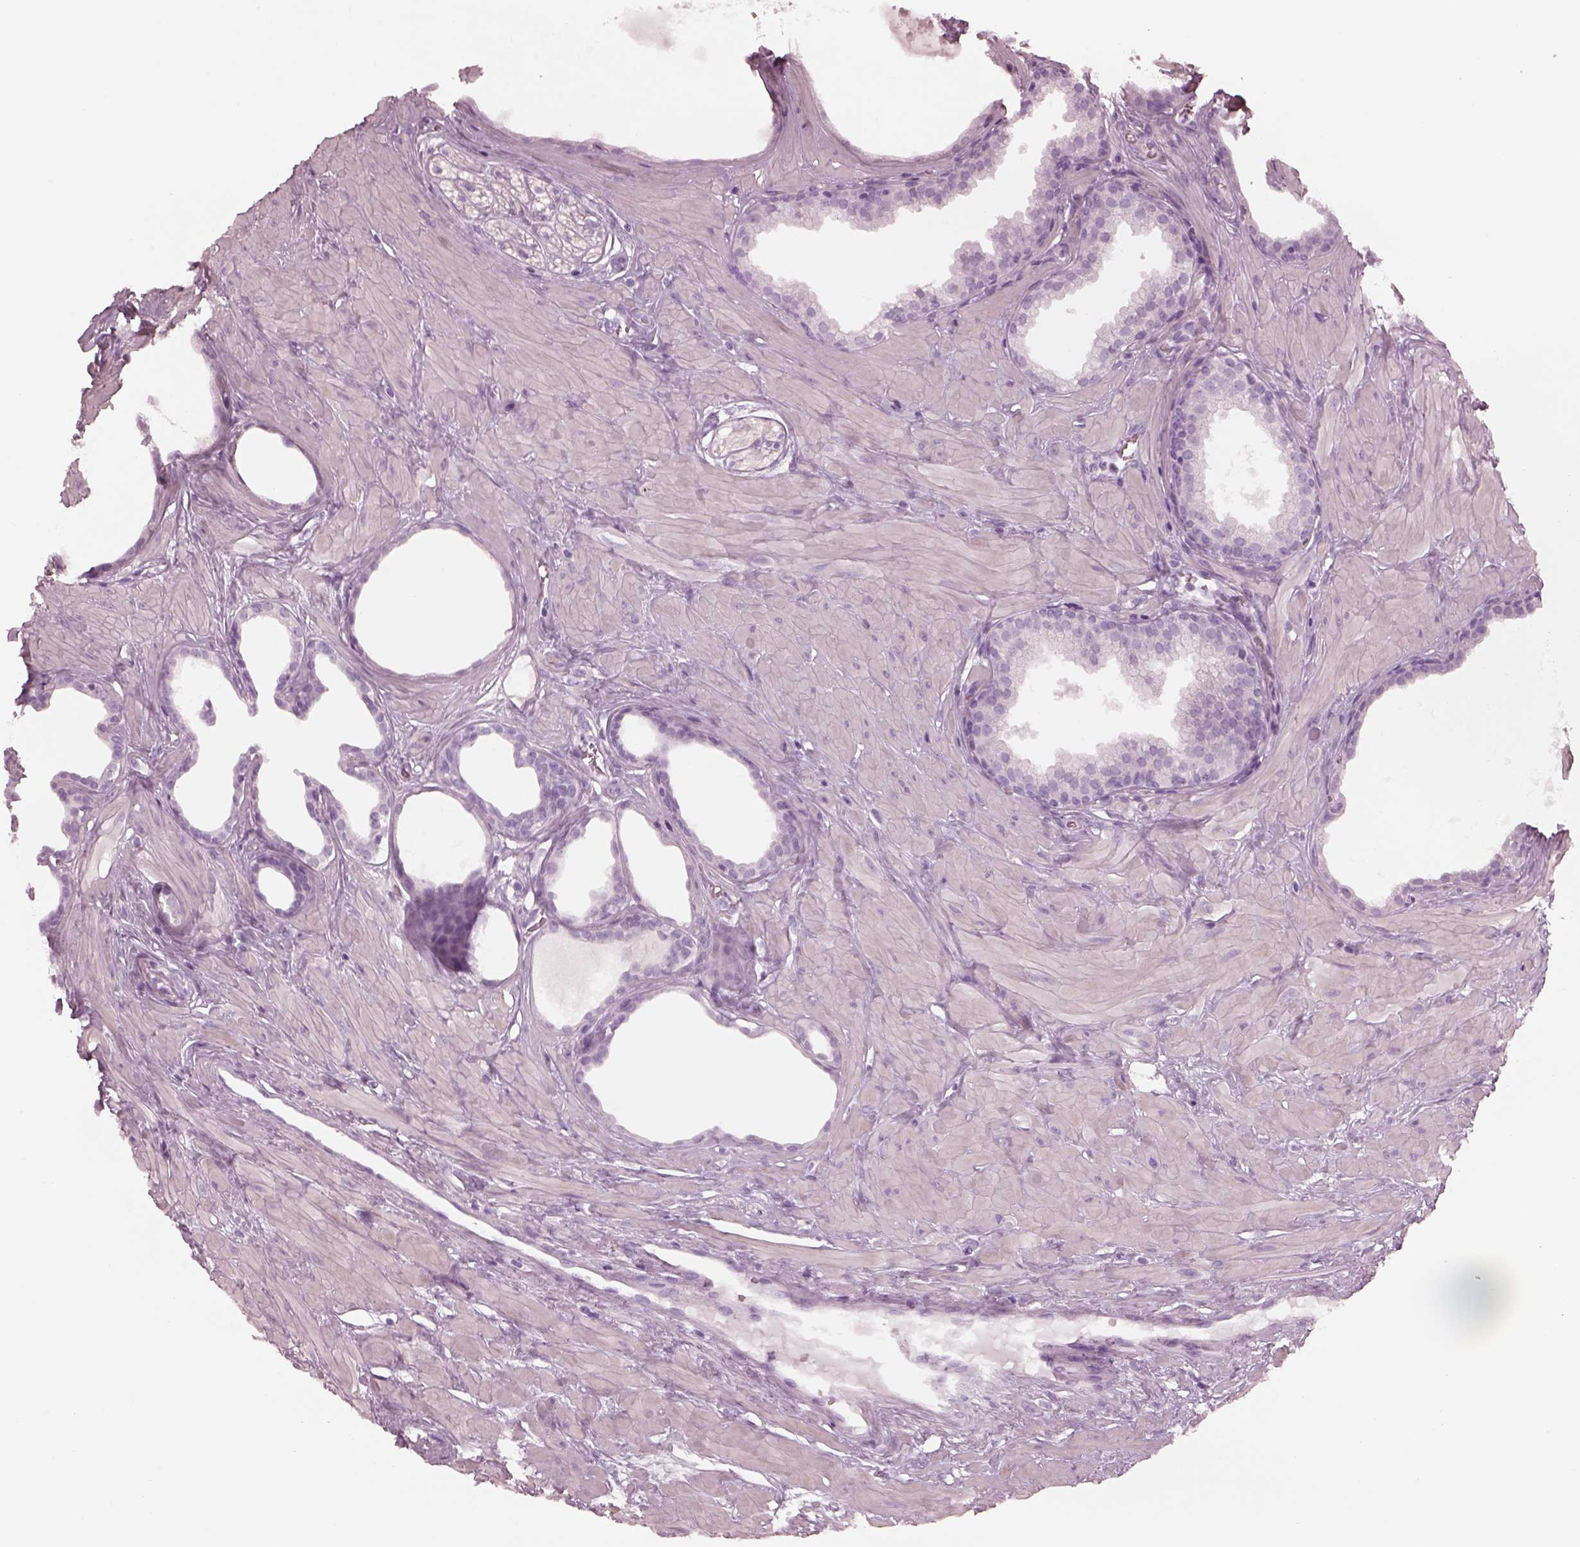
{"staining": {"intensity": "negative", "quantity": "none", "location": "none"}, "tissue": "prostate", "cell_type": "Glandular cells", "image_type": "normal", "snomed": [{"axis": "morphology", "description": "Normal tissue, NOS"}, {"axis": "topography", "description": "Prostate"}], "caption": "An image of human prostate is negative for staining in glandular cells.", "gene": "RSPH9", "patient": {"sex": "male", "age": 48}}